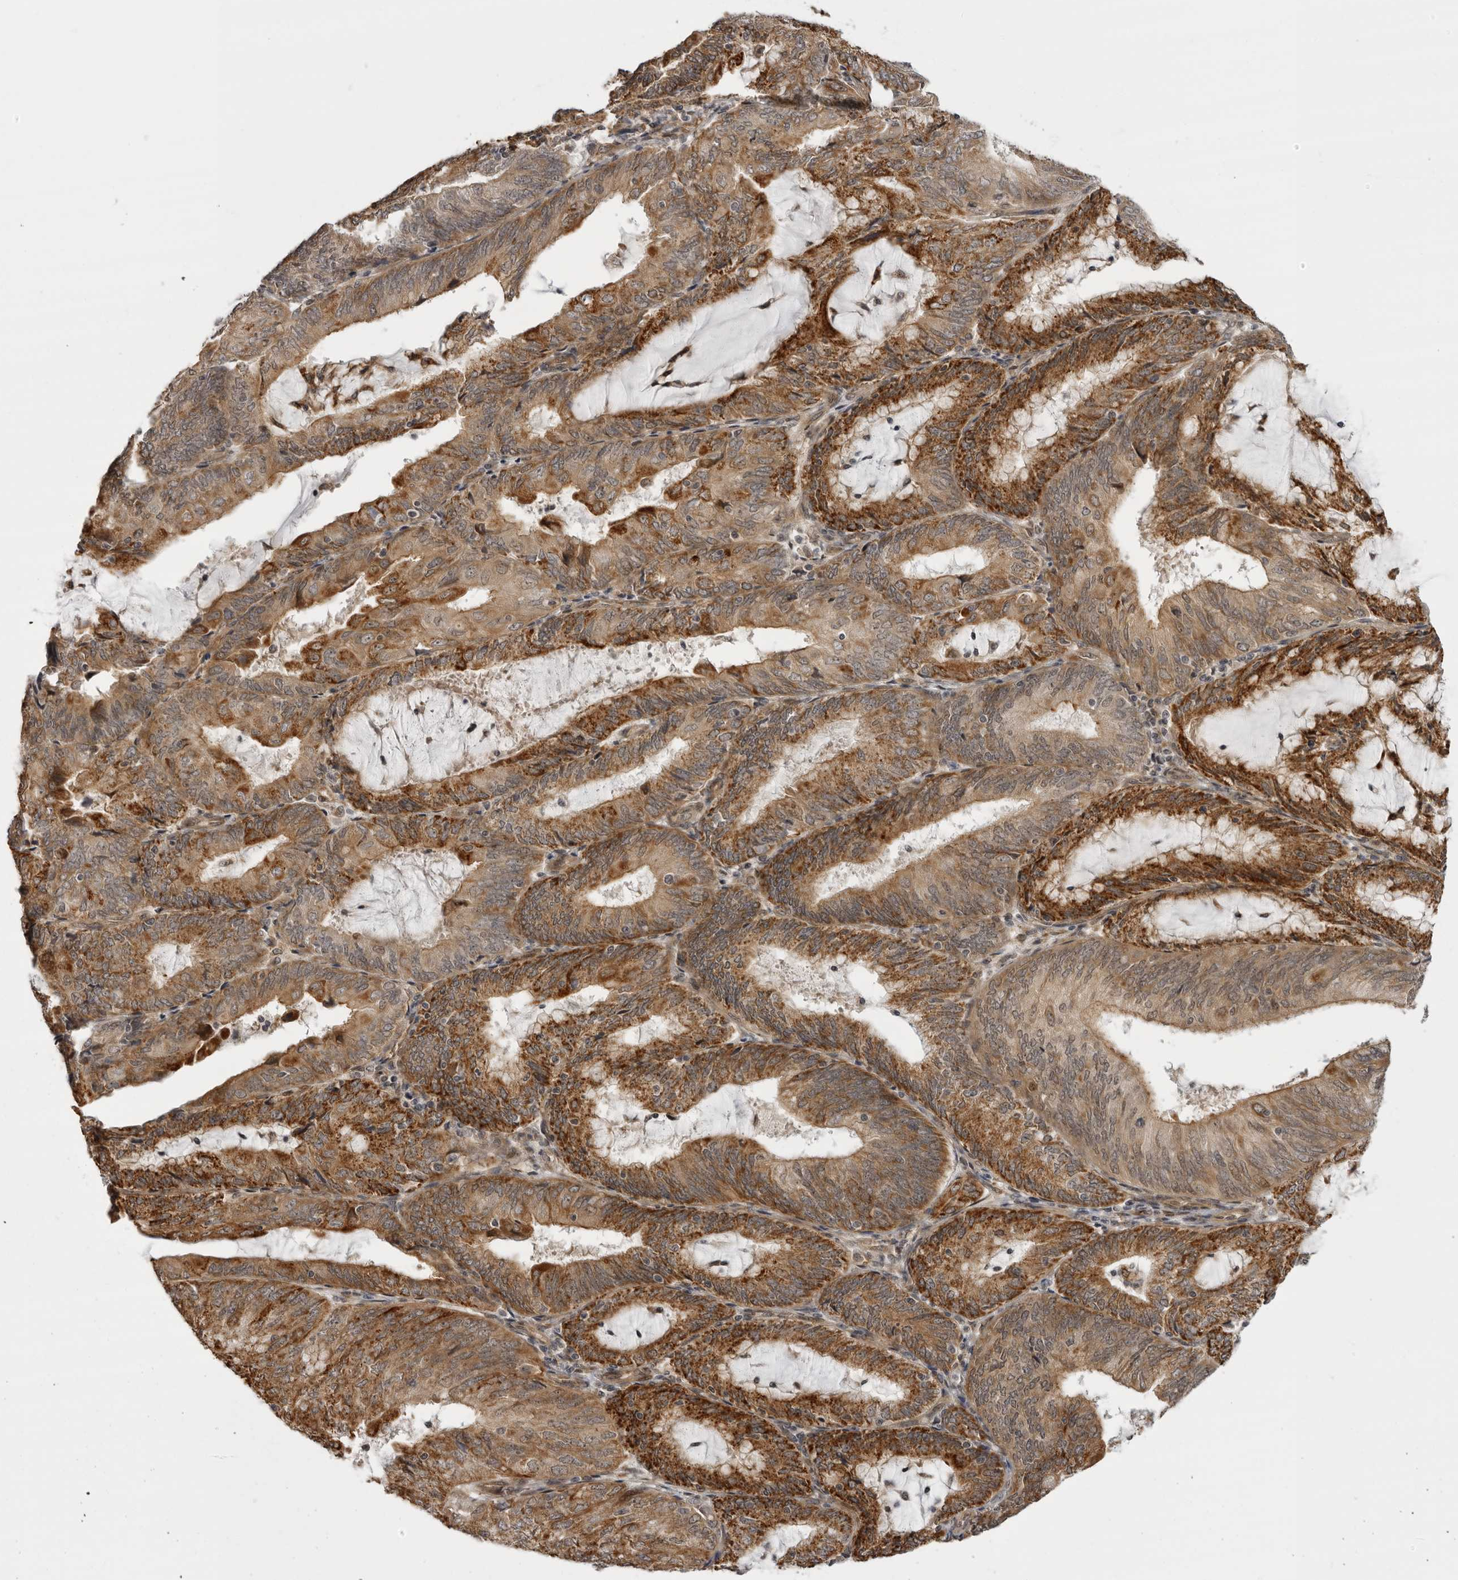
{"staining": {"intensity": "strong", "quantity": "25%-75%", "location": "cytoplasmic/membranous"}, "tissue": "endometrial cancer", "cell_type": "Tumor cells", "image_type": "cancer", "snomed": [{"axis": "morphology", "description": "Adenocarcinoma, NOS"}, {"axis": "topography", "description": "Endometrium"}], "caption": "A high amount of strong cytoplasmic/membranous positivity is seen in about 25%-75% of tumor cells in endometrial adenocarcinoma tissue. (DAB (3,3'-diaminobenzidine) IHC, brown staining for protein, blue staining for nuclei).", "gene": "DNAH14", "patient": {"sex": "female", "age": 81}}